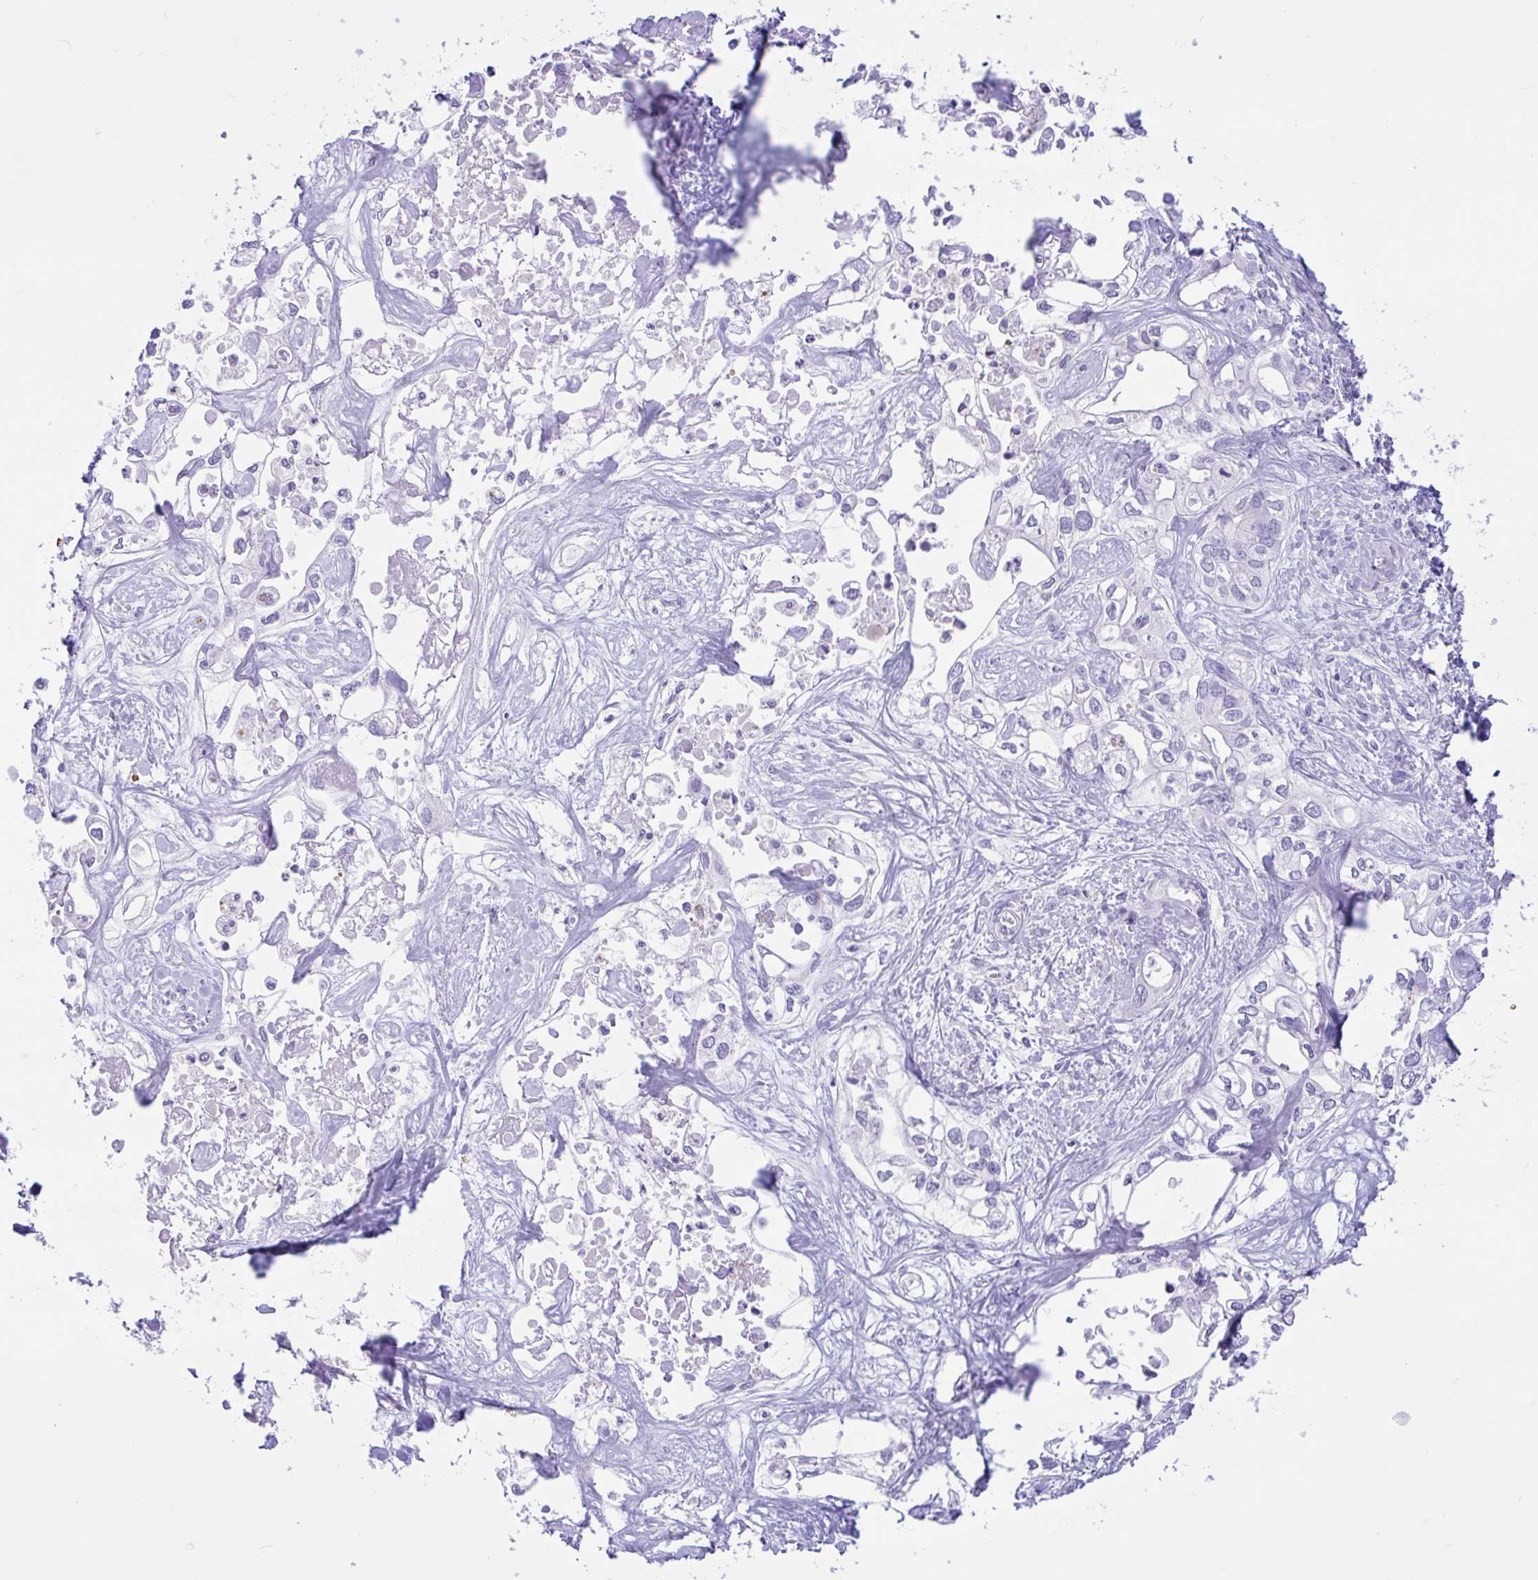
{"staining": {"intensity": "negative", "quantity": "none", "location": "none"}, "tissue": "liver cancer", "cell_type": "Tumor cells", "image_type": "cancer", "snomed": [{"axis": "morphology", "description": "Cholangiocarcinoma"}, {"axis": "topography", "description": "Liver"}], "caption": "Tumor cells are negative for protein expression in human cholangiocarcinoma (liver). (DAB (3,3'-diaminobenzidine) IHC with hematoxylin counter stain).", "gene": "TMEM79", "patient": {"sex": "female", "age": 64}}